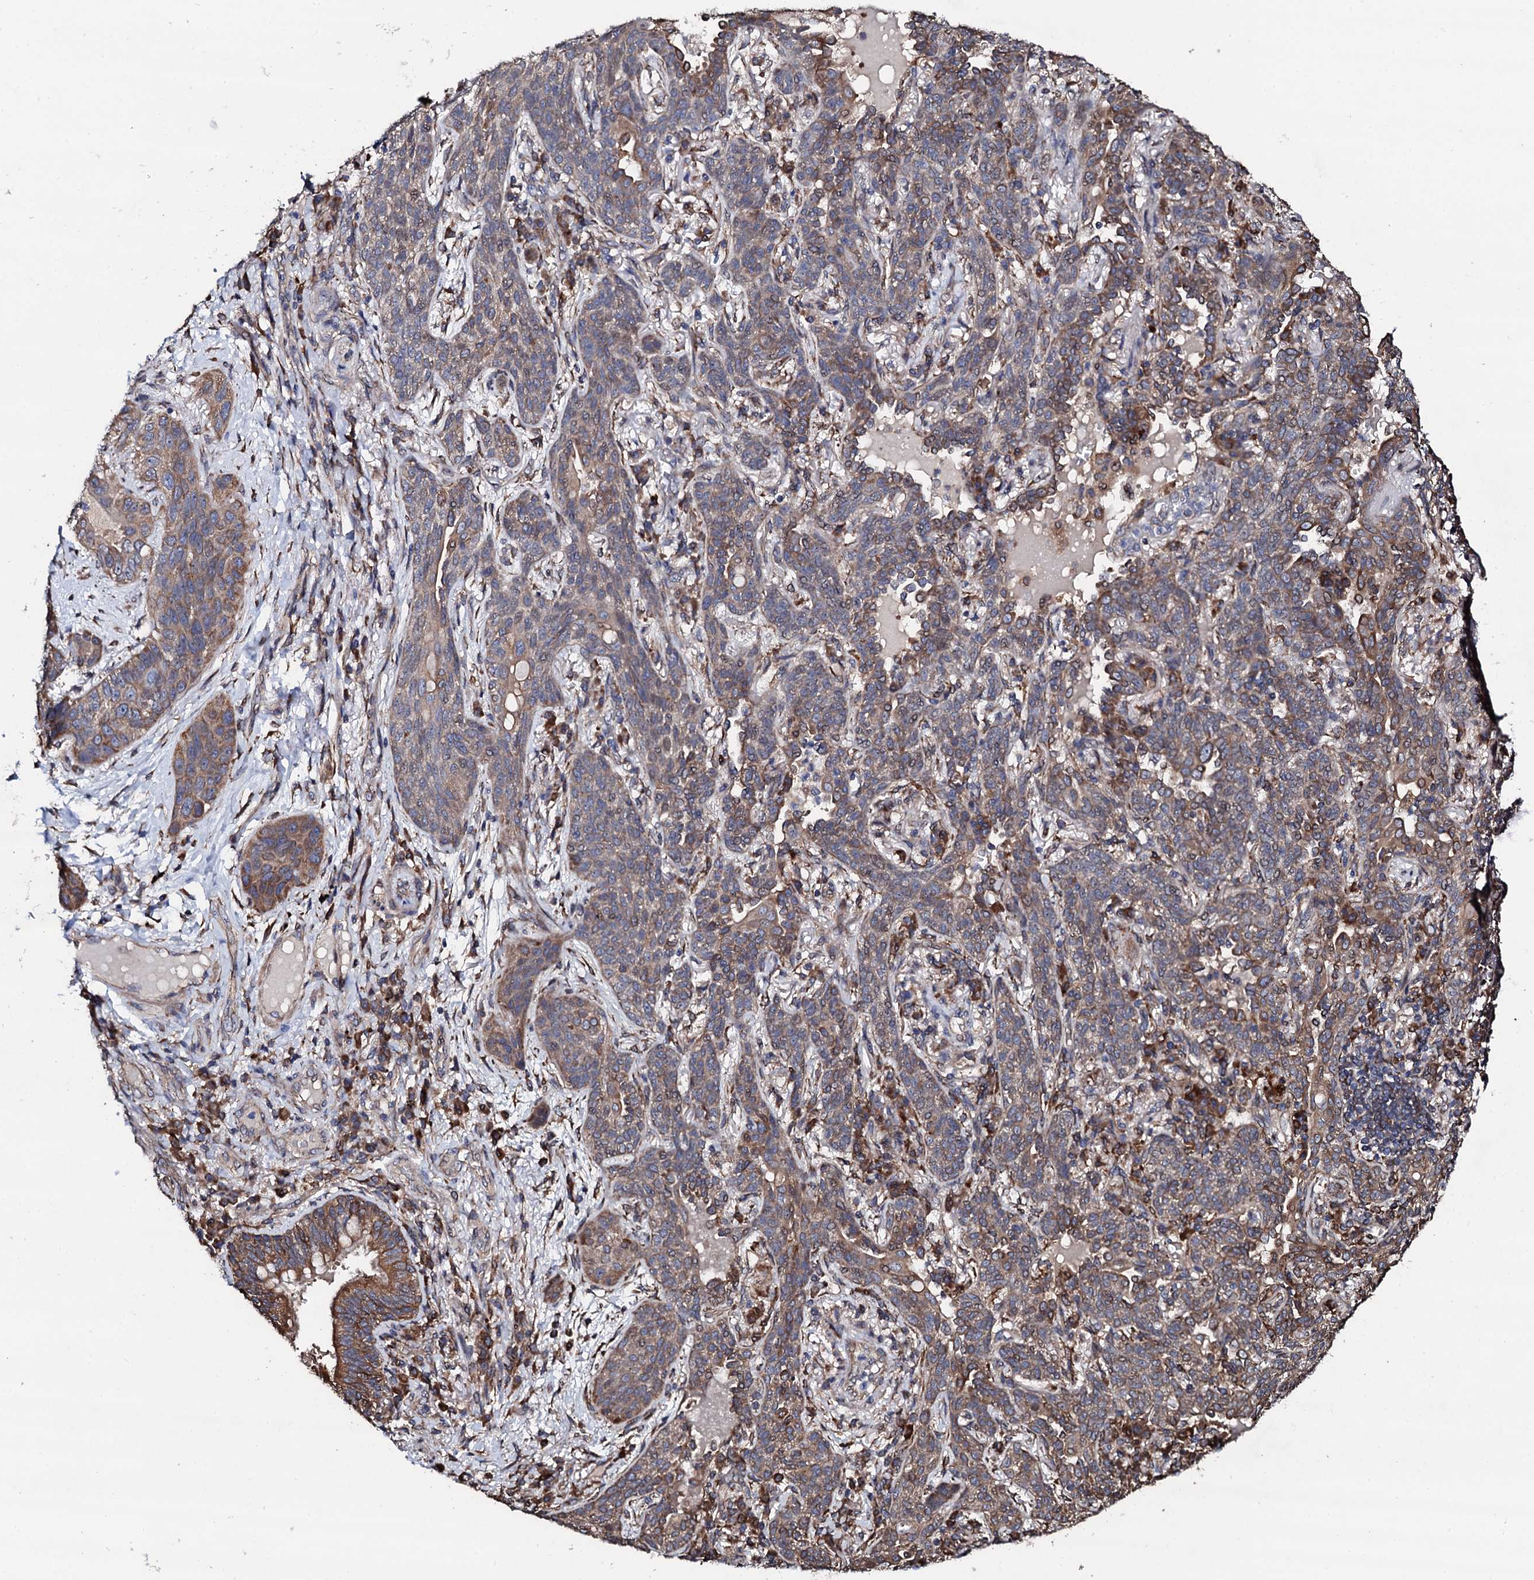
{"staining": {"intensity": "weak", "quantity": "25%-75%", "location": "cytoplasmic/membranous"}, "tissue": "lung cancer", "cell_type": "Tumor cells", "image_type": "cancer", "snomed": [{"axis": "morphology", "description": "Squamous cell carcinoma, NOS"}, {"axis": "topography", "description": "Lung"}], "caption": "Protein analysis of lung cancer (squamous cell carcinoma) tissue demonstrates weak cytoplasmic/membranous staining in approximately 25%-75% of tumor cells. (IHC, brightfield microscopy, high magnification).", "gene": "CKAP5", "patient": {"sex": "female", "age": 70}}